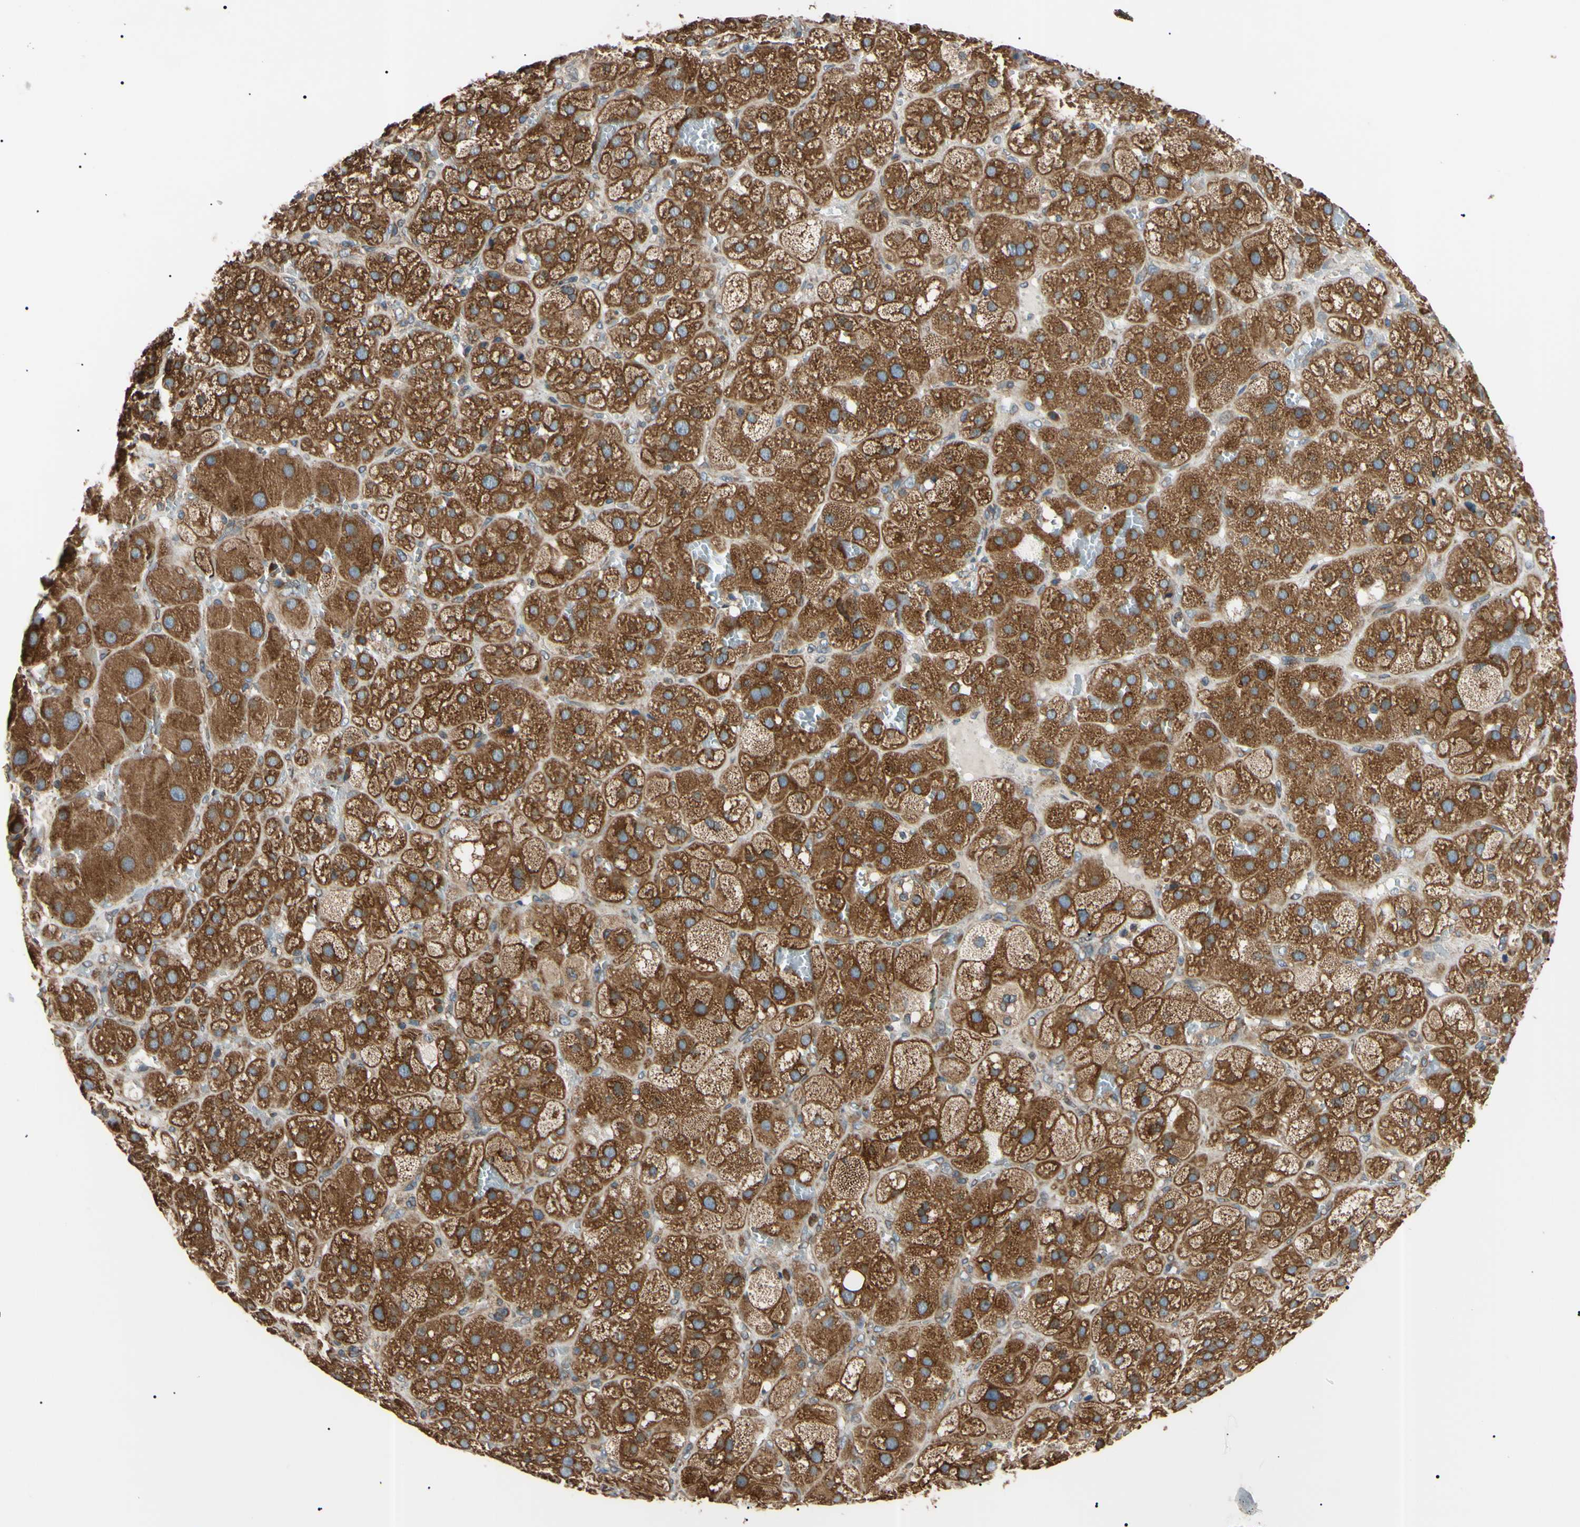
{"staining": {"intensity": "strong", "quantity": ">75%", "location": "cytoplasmic/membranous"}, "tissue": "adrenal gland", "cell_type": "Glandular cells", "image_type": "normal", "snomed": [{"axis": "morphology", "description": "Normal tissue, NOS"}, {"axis": "topography", "description": "Adrenal gland"}], "caption": "Immunohistochemistry (DAB) staining of unremarkable adrenal gland demonstrates strong cytoplasmic/membranous protein positivity in about >75% of glandular cells.", "gene": "VAPA", "patient": {"sex": "female", "age": 47}}